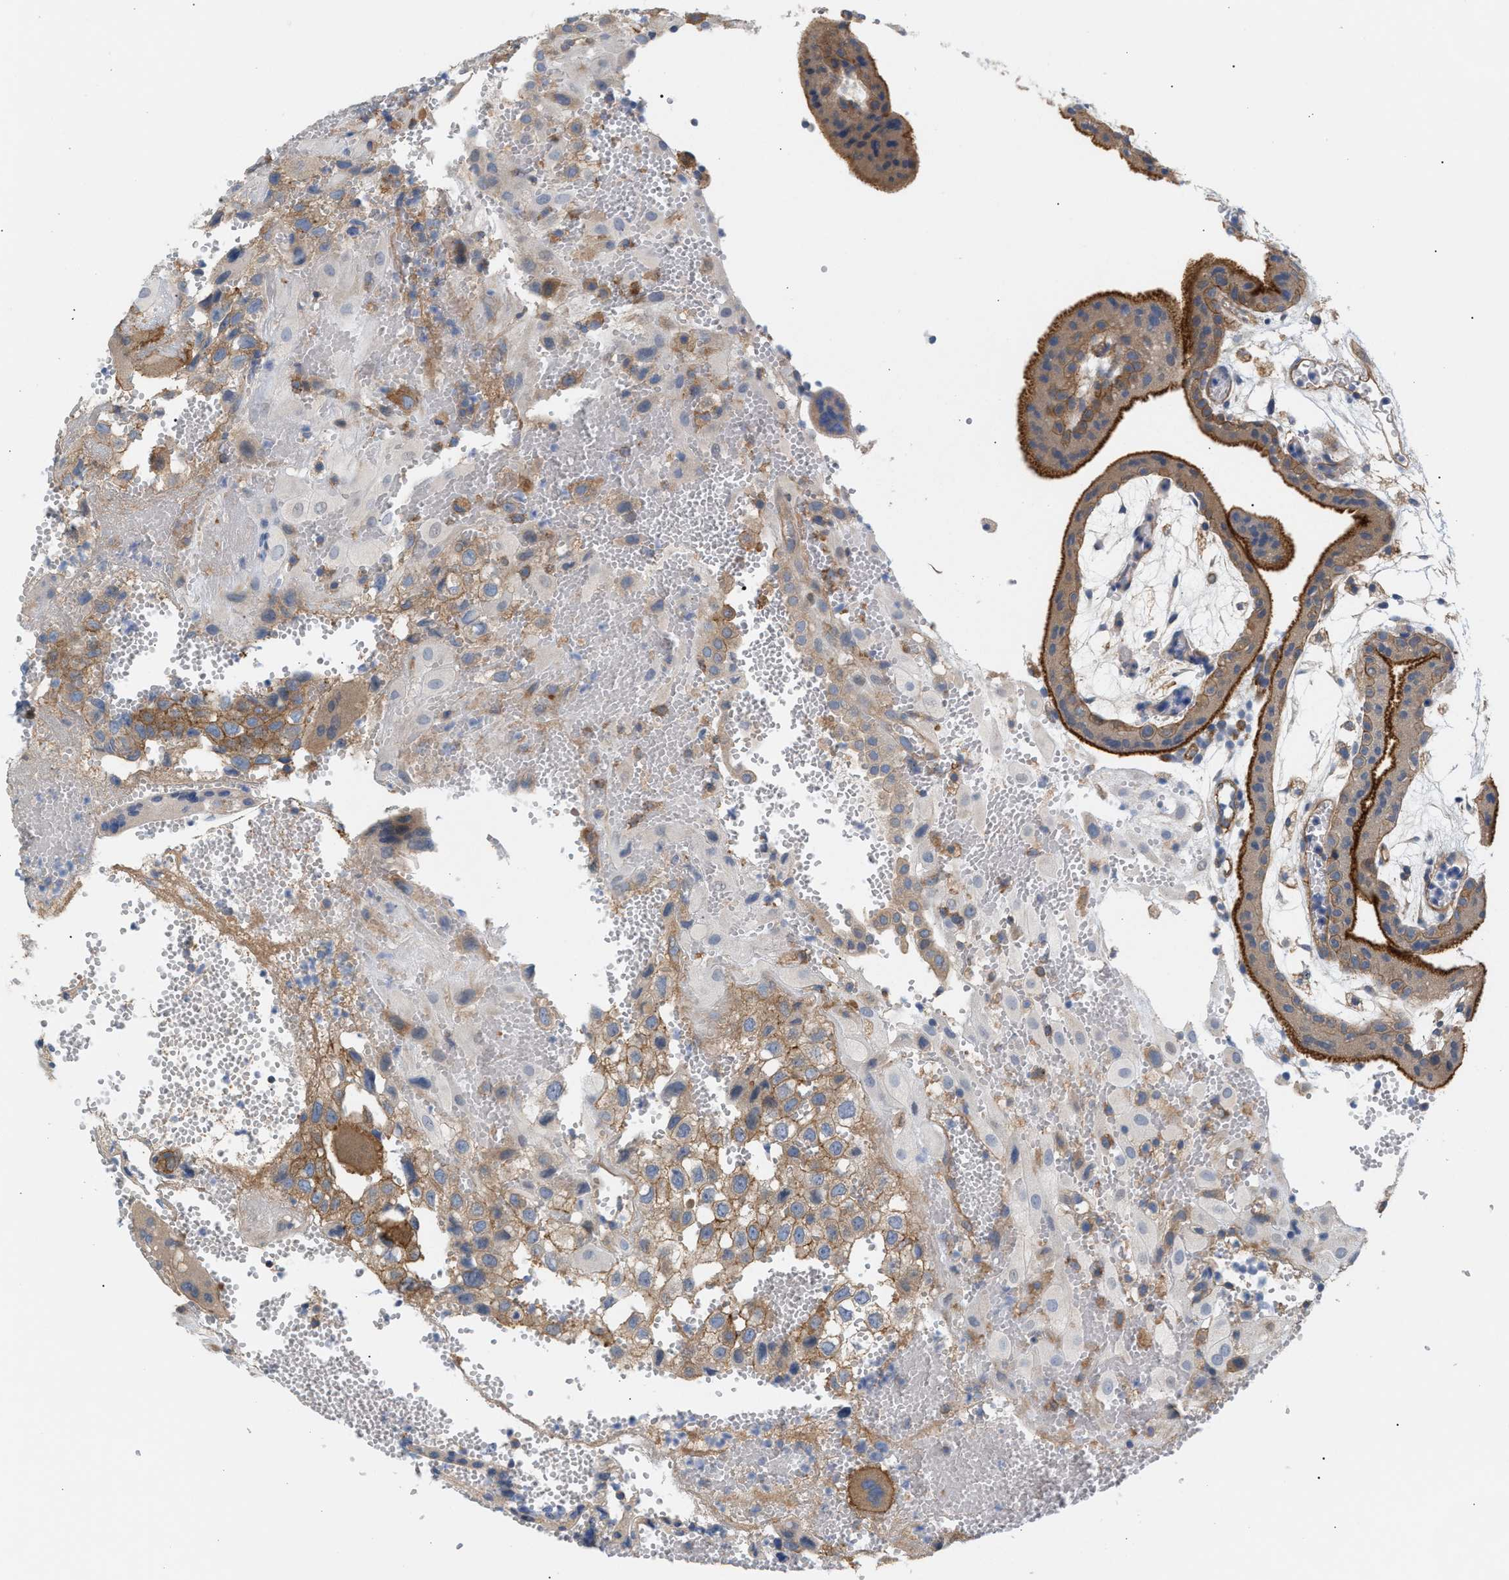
{"staining": {"intensity": "weak", "quantity": "25%-75%", "location": "cytoplasmic/membranous"}, "tissue": "placenta", "cell_type": "Decidual cells", "image_type": "normal", "snomed": [{"axis": "morphology", "description": "Normal tissue, NOS"}, {"axis": "topography", "description": "Placenta"}], "caption": "Immunohistochemical staining of unremarkable placenta reveals 25%-75% levels of weak cytoplasmic/membranous protein positivity in about 25%-75% of decidual cells. (Brightfield microscopy of DAB IHC at high magnification).", "gene": "LRCH1", "patient": {"sex": "female", "age": 18}}